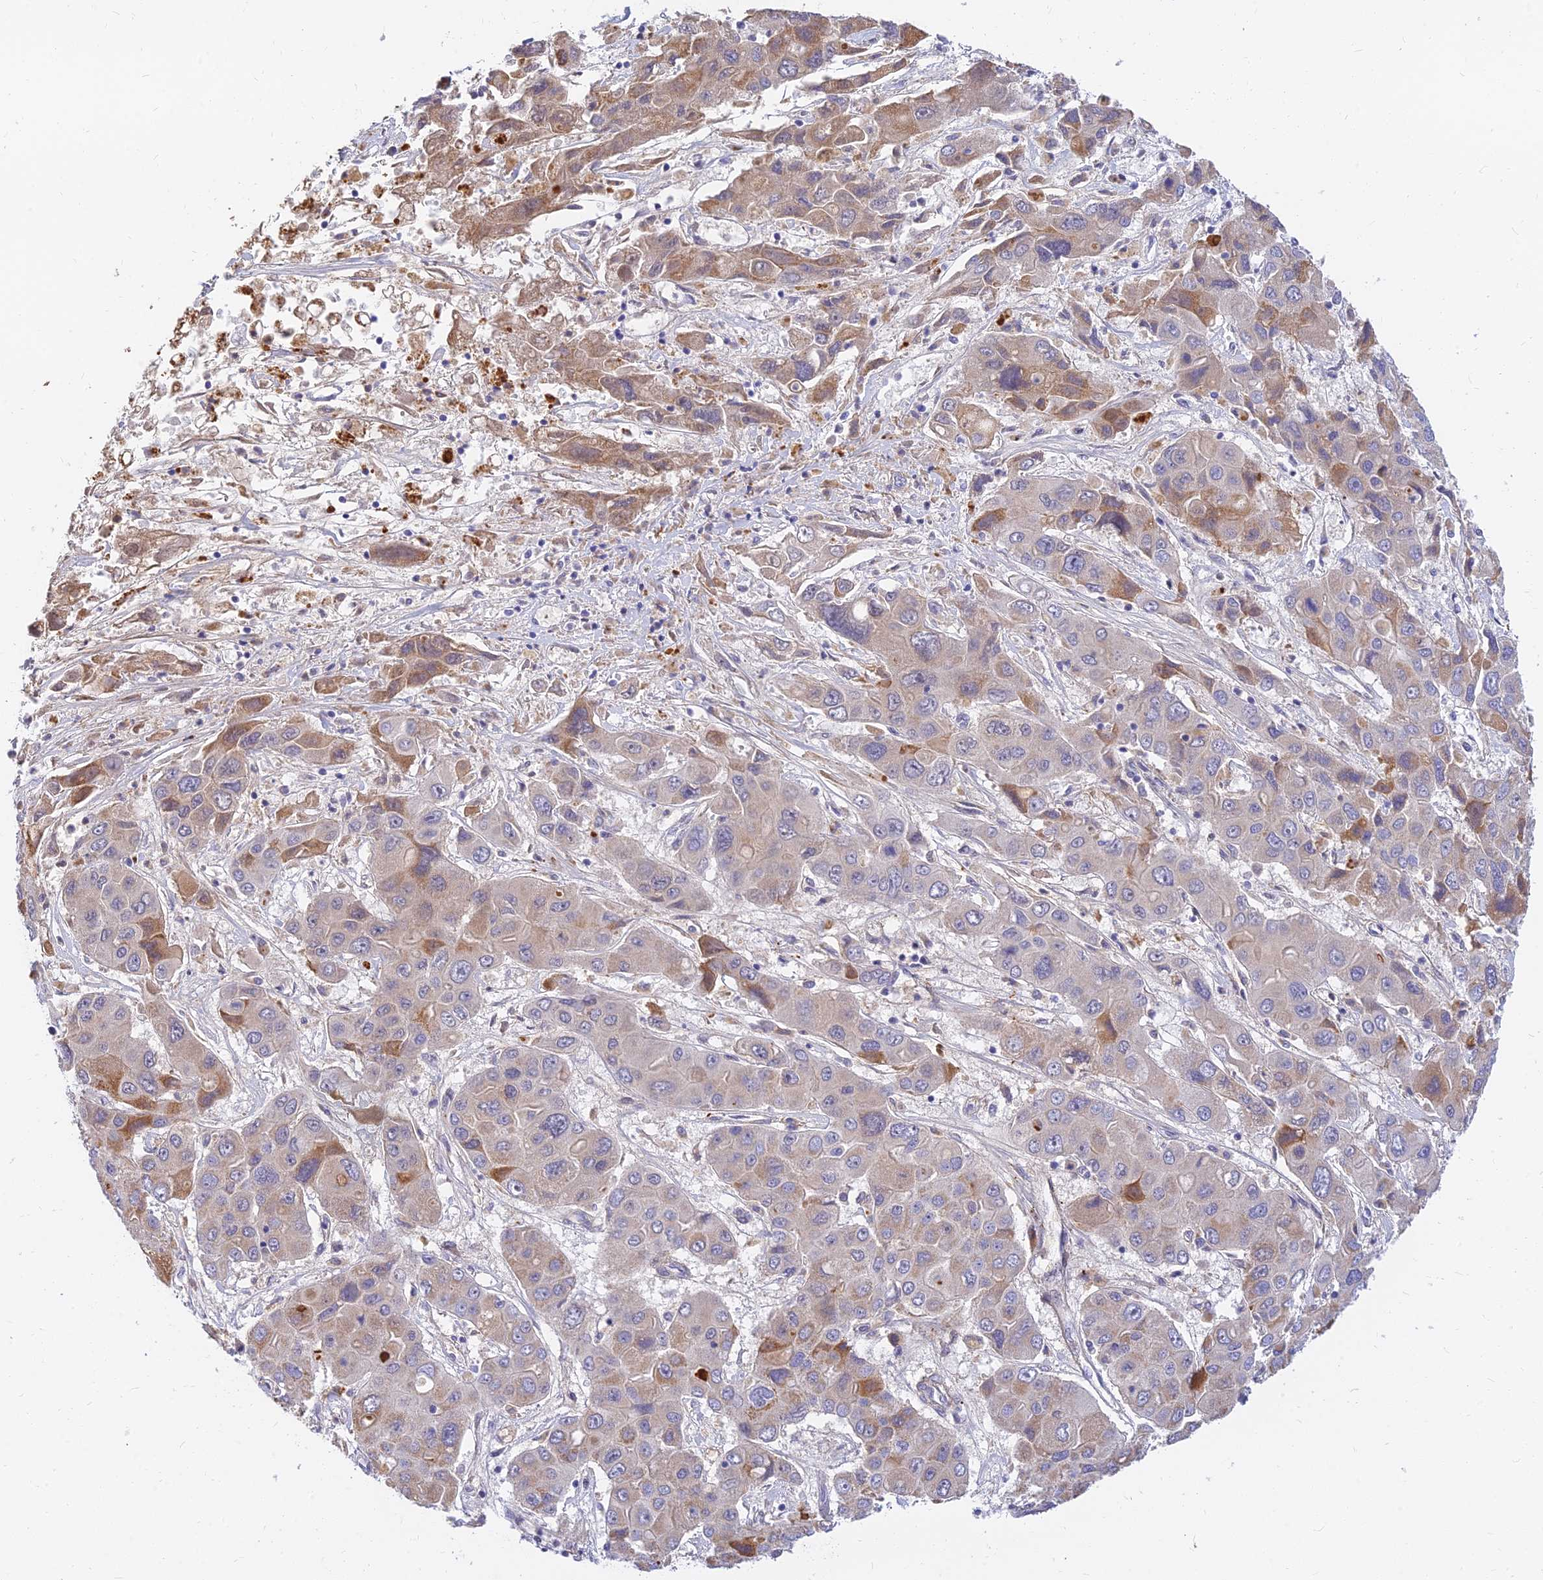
{"staining": {"intensity": "moderate", "quantity": "<25%", "location": "cytoplasmic/membranous"}, "tissue": "liver cancer", "cell_type": "Tumor cells", "image_type": "cancer", "snomed": [{"axis": "morphology", "description": "Cholangiocarcinoma"}, {"axis": "topography", "description": "Liver"}], "caption": "Approximately <25% of tumor cells in cholangiocarcinoma (liver) reveal moderate cytoplasmic/membranous protein expression as visualized by brown immunohistochemical staining.", "gene": "ANKS4B", "patient": {"sex": "male", "age": 67}}